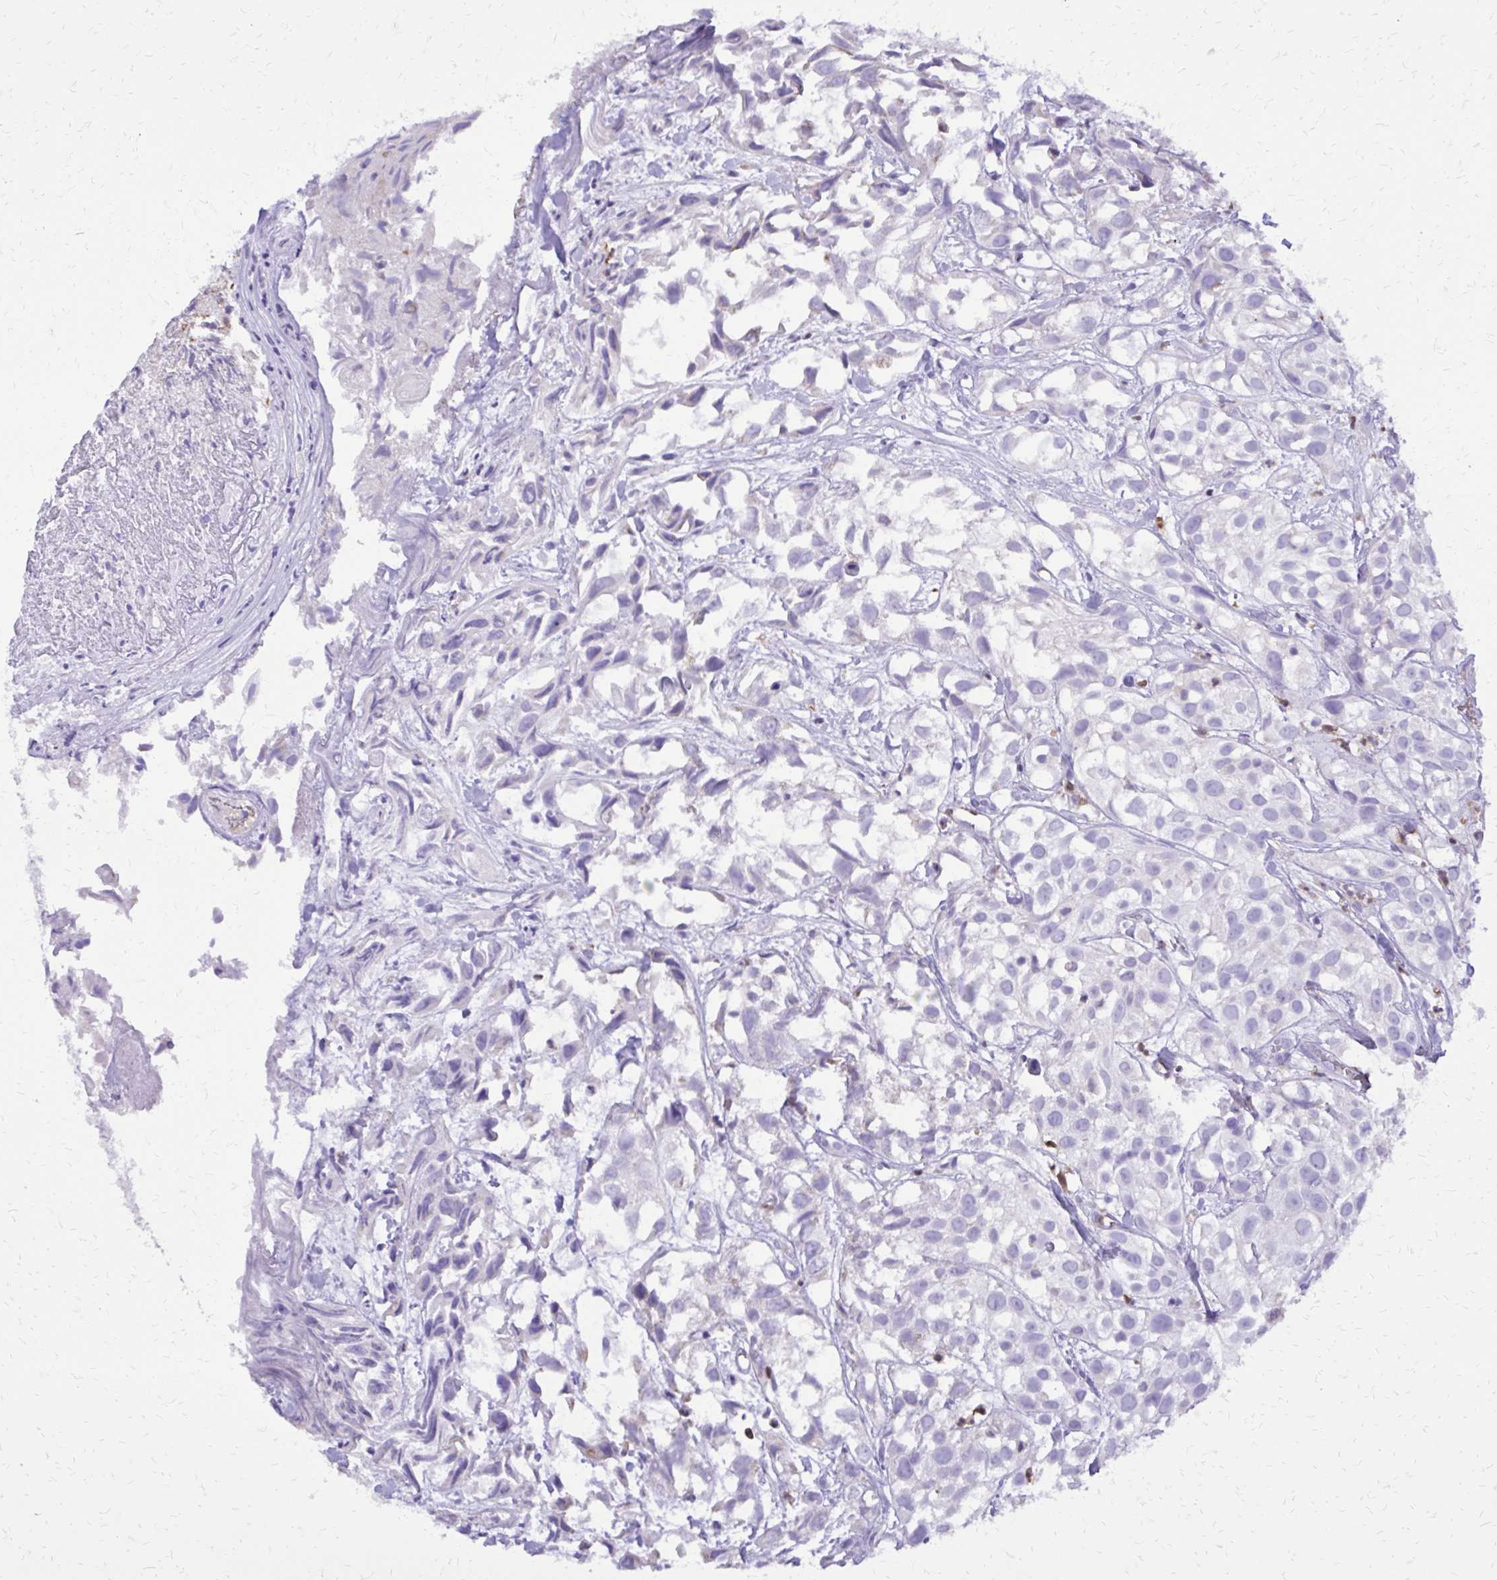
{"staining": {"intensity": "negative", "quantity": "none", "location": "none"}, "tissue": "urothelial cancer", "cell_type": "Tumor cells", "image_type": "cancer", "snomed": [{"axis": "morphology", "description": "Urothelial carcinoma, High grade"}, {"axis": "topography", "description": "Urinary bladder"}], "caption": "DAB immunohistochemical staining of human high-grade urothelial carcinoma demonstrates no significant positivity in tumor cells.", "gene": "CAT", "patient": {"sex": "male", "age": 56}}